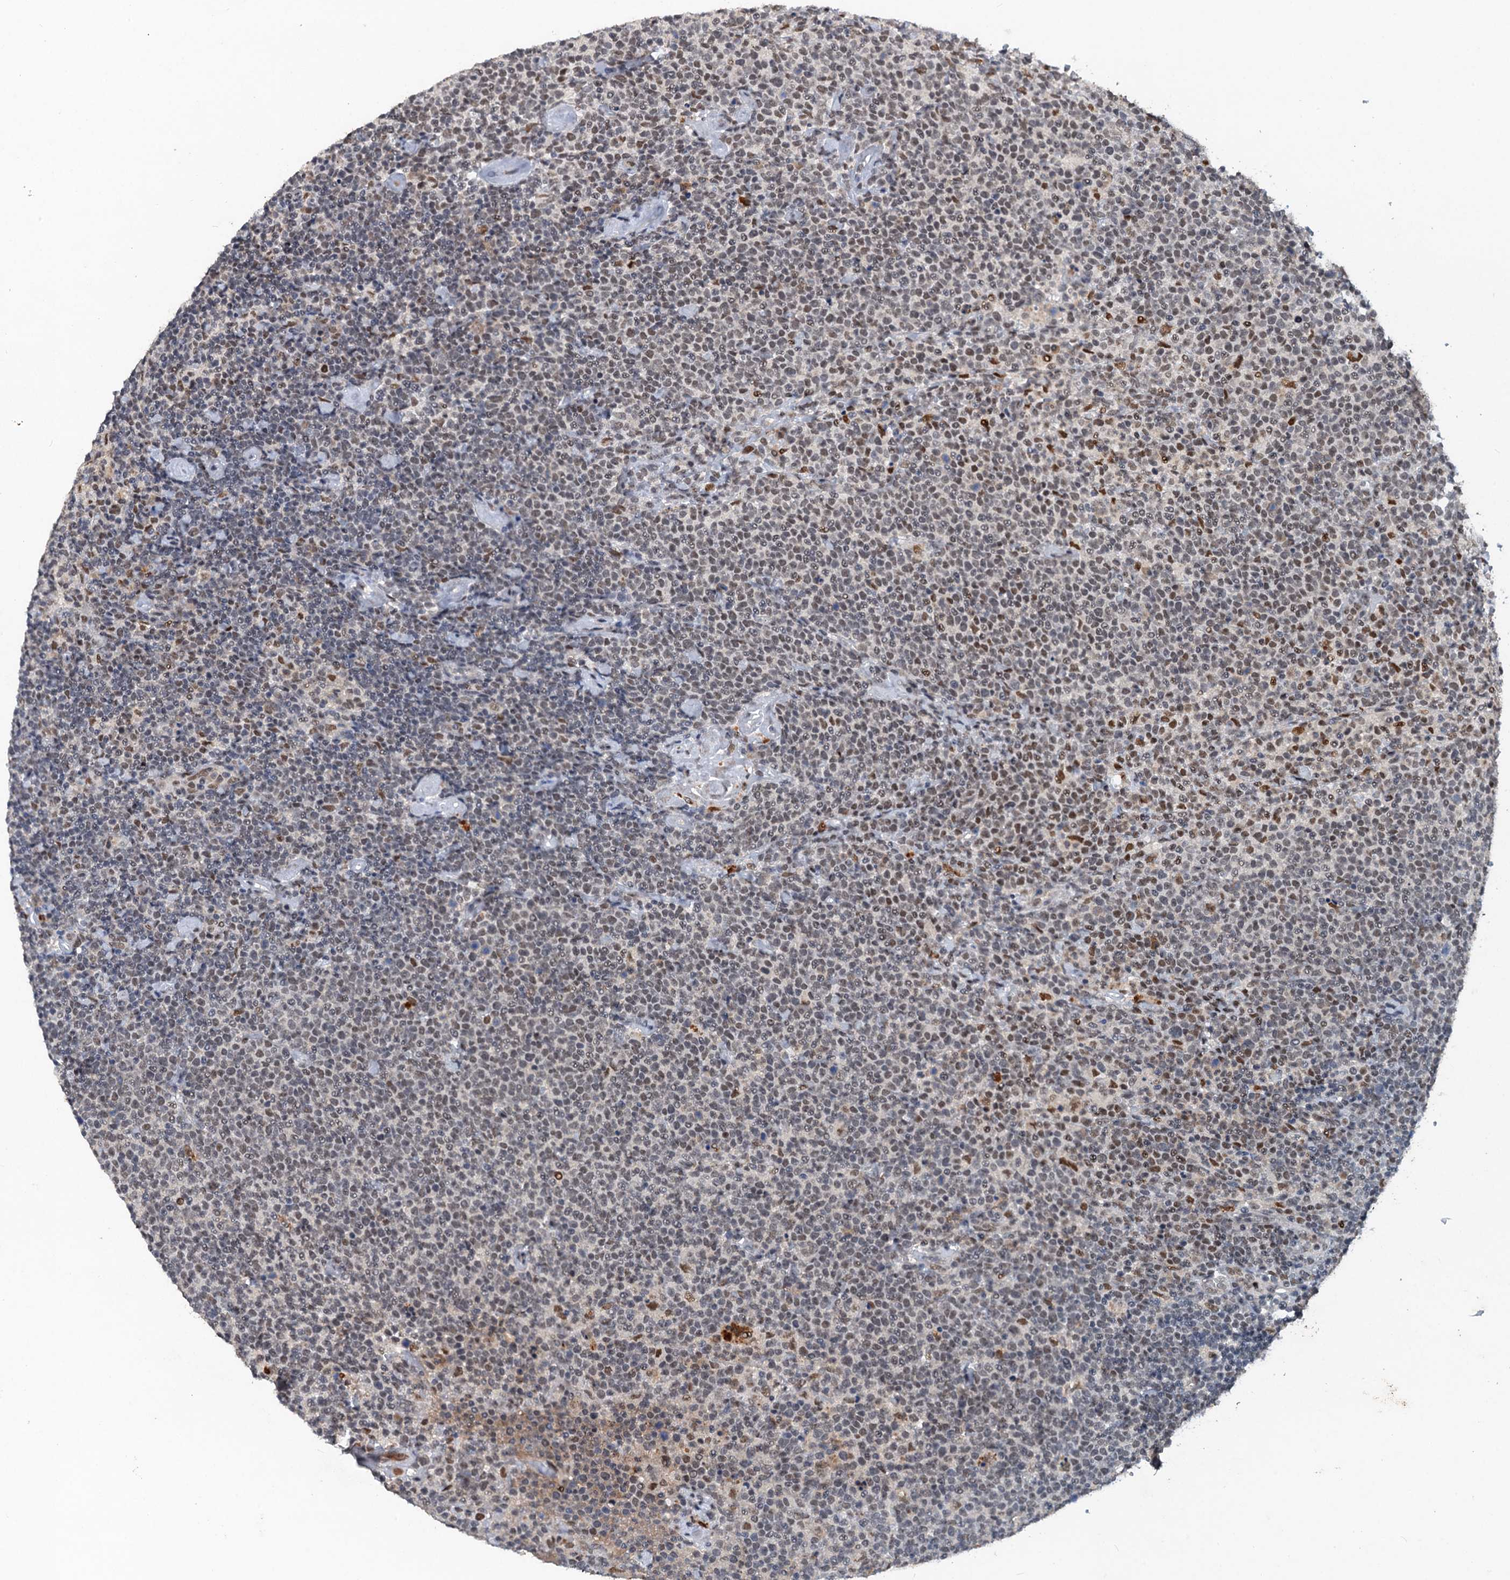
{"staining": {"intensity": "moderate", "quantity": "<25%", "location": "nuclear"}, "tissue": "lymphoma", "cell_type": "Tumor cells", "image_type": "cancer", "snomed": [{"axis": "morphology", "description": "Malignant lymphoma, non-Hodgkin's type, High grade"}, {"axis": "topography", "description": "Lymph node"}], "caption": "This micrograph reveals immunohistochemistry staining of human malignant lymphoma, non-Hodgkin's type (high-grade), with low moderate nuclear positivity in about <25% of tumor cells.", "gene": "CSTF3", "patient": {"sex": "male", "age": 61}}